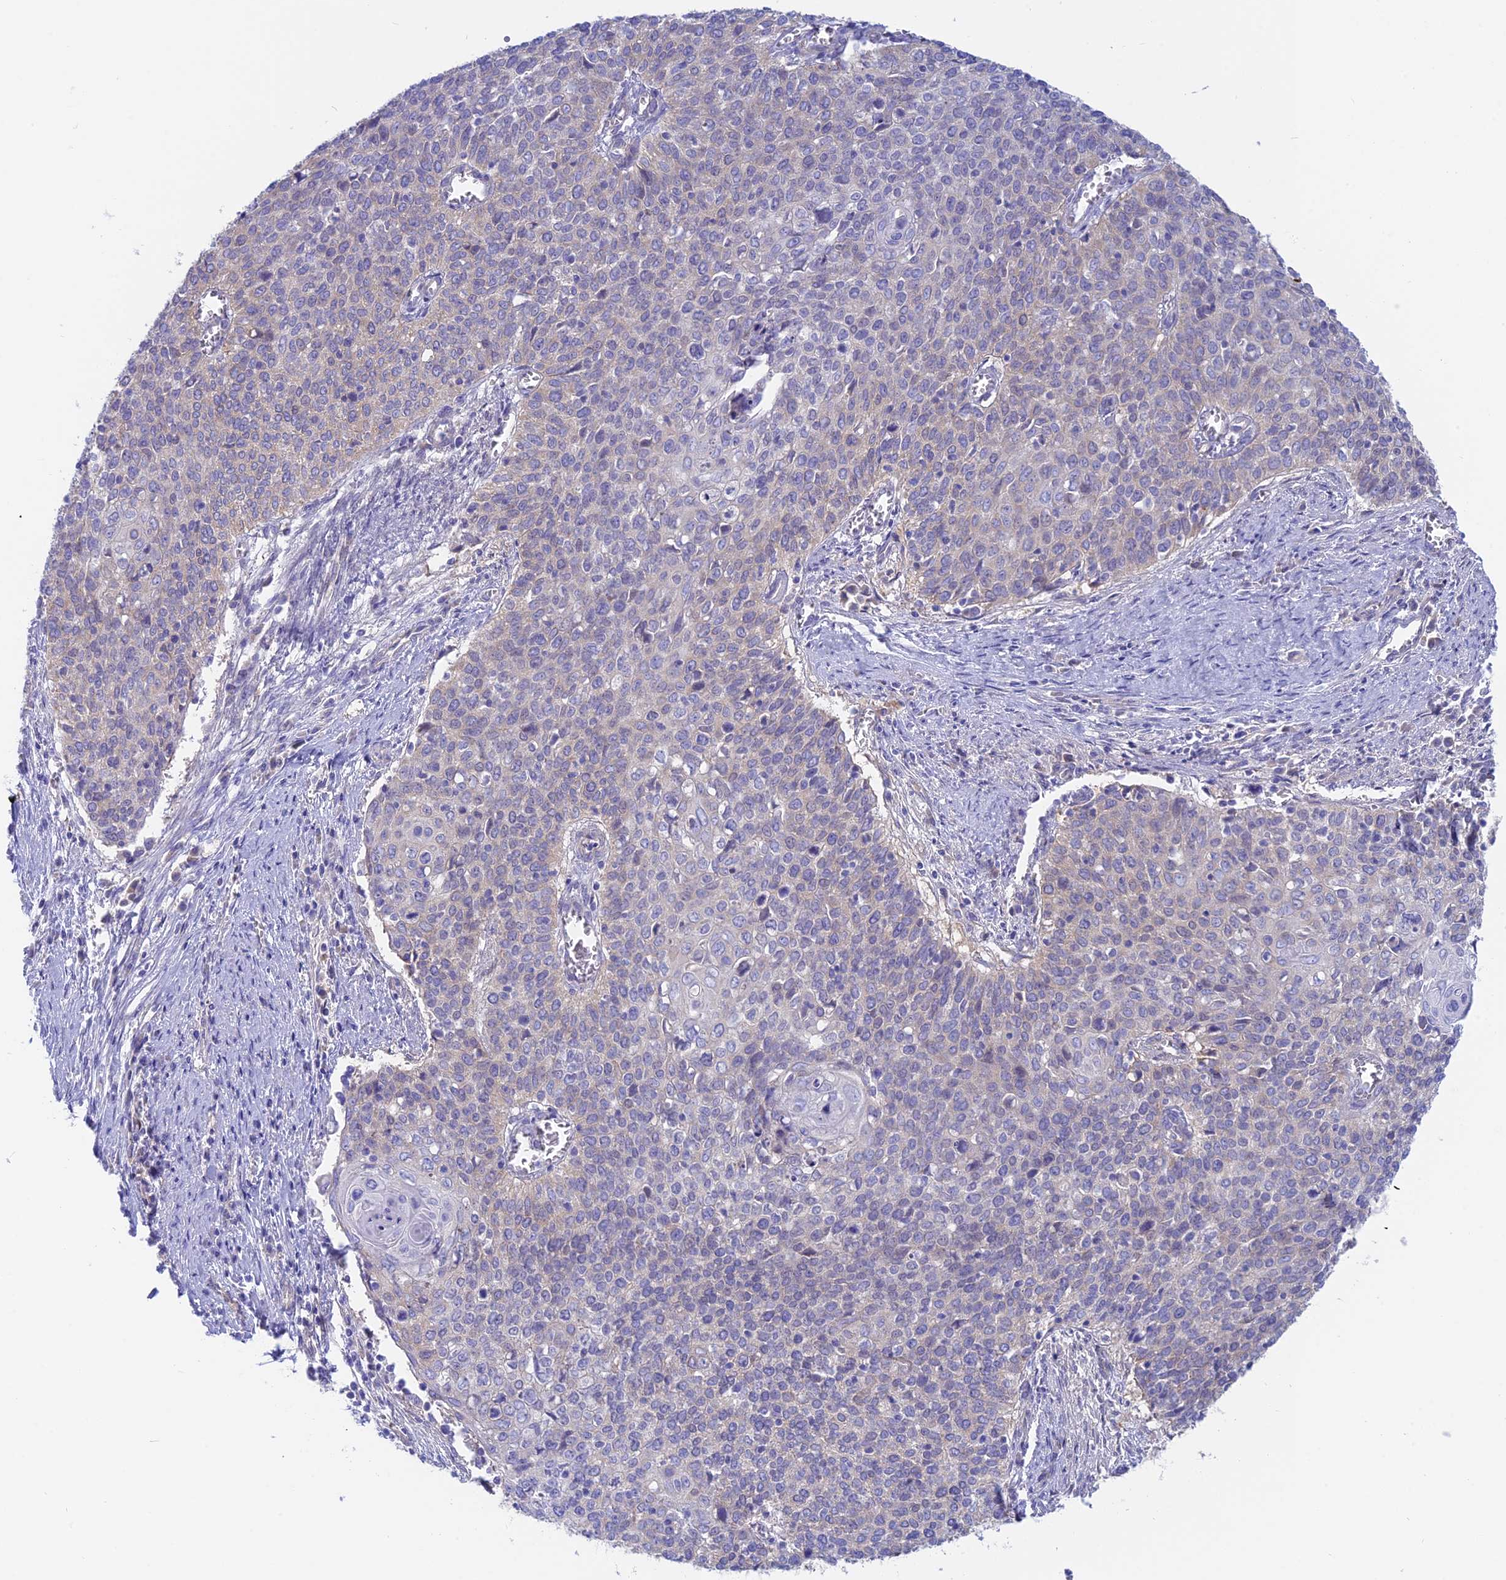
{"staining": {"intensity": "negative", "quantity": "none", "location": "none"}, "tissue": "cervical cancer", "cell_type": "Tumor cells", "image_type": "cancer", "snomed": [{"axis": "morphology", "description": "Squamous cell carcinoma, NOS"}, {"axis": "topography", "description": "Cervix"}], "caption": "This is a photomicrograph of immunohistochemistry staining of squamous cell carcinoma (cervical), which shows no expression in tumor cells.", "gene": "LZTFL1", "patient": {"sex": "female", "age": 39}}